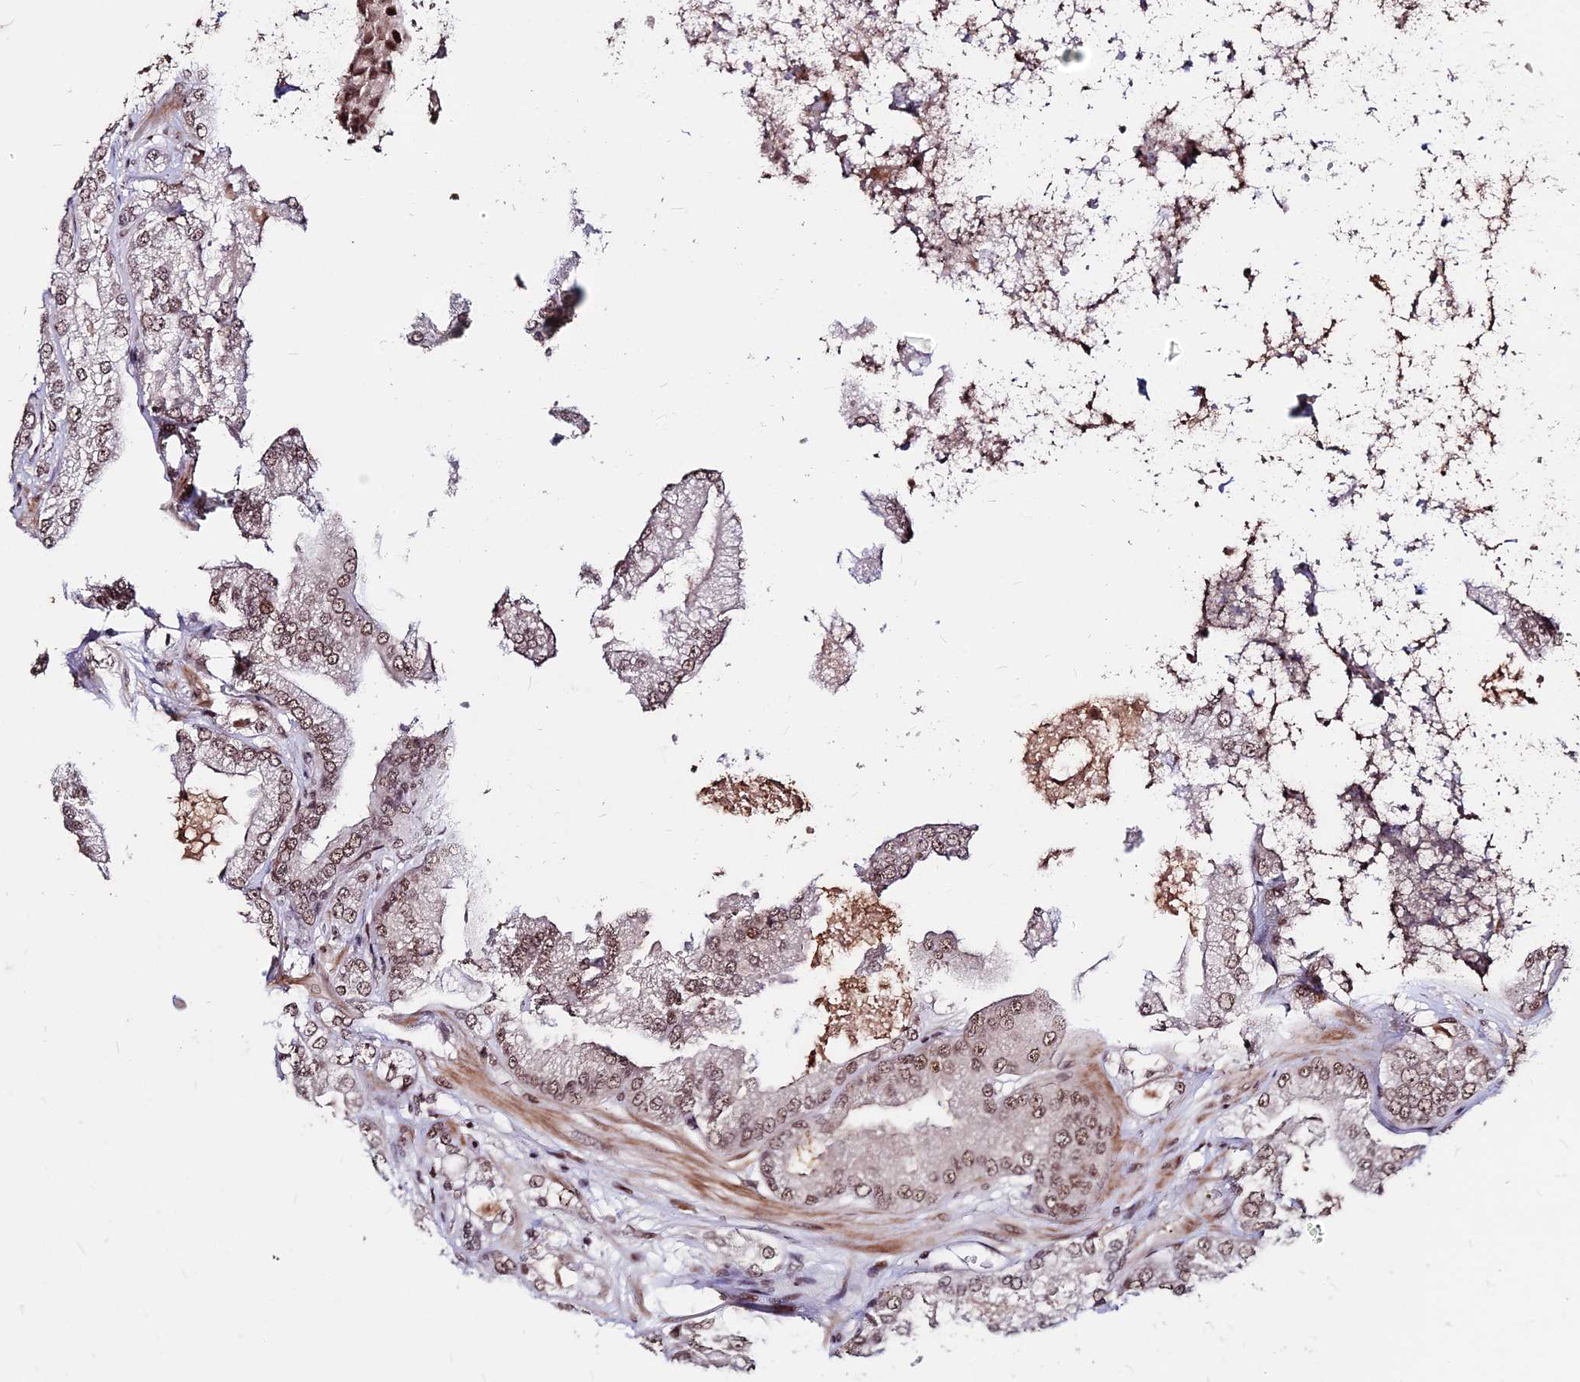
{"staining": {"intensity": "moderate", "quantity": ">75%", "location": "nuclear"}, "tissue": "prostate cancer", "cell_type": "Tumor cells", "image_type": "cancer", "snomed": [{"axis": "morphology", "description": "Adenocarcinoma, Low grade"}, {"axis": "topography", "description": "Prostate"}], "caption": "IHC staining of prostate cancer, which demonstrates medium levels of moderate nuclear expression in approximately >75% of tumor cells indicating moderate nuclear protein expression. The staining was performed using DAB (3,3'-diaminobenzidine) (brown) for protein detection and nuclei were counterstained in hematoxylin (blue).", "gene": "ZBED4", "patient": {"sex": "male", "age": 55}}